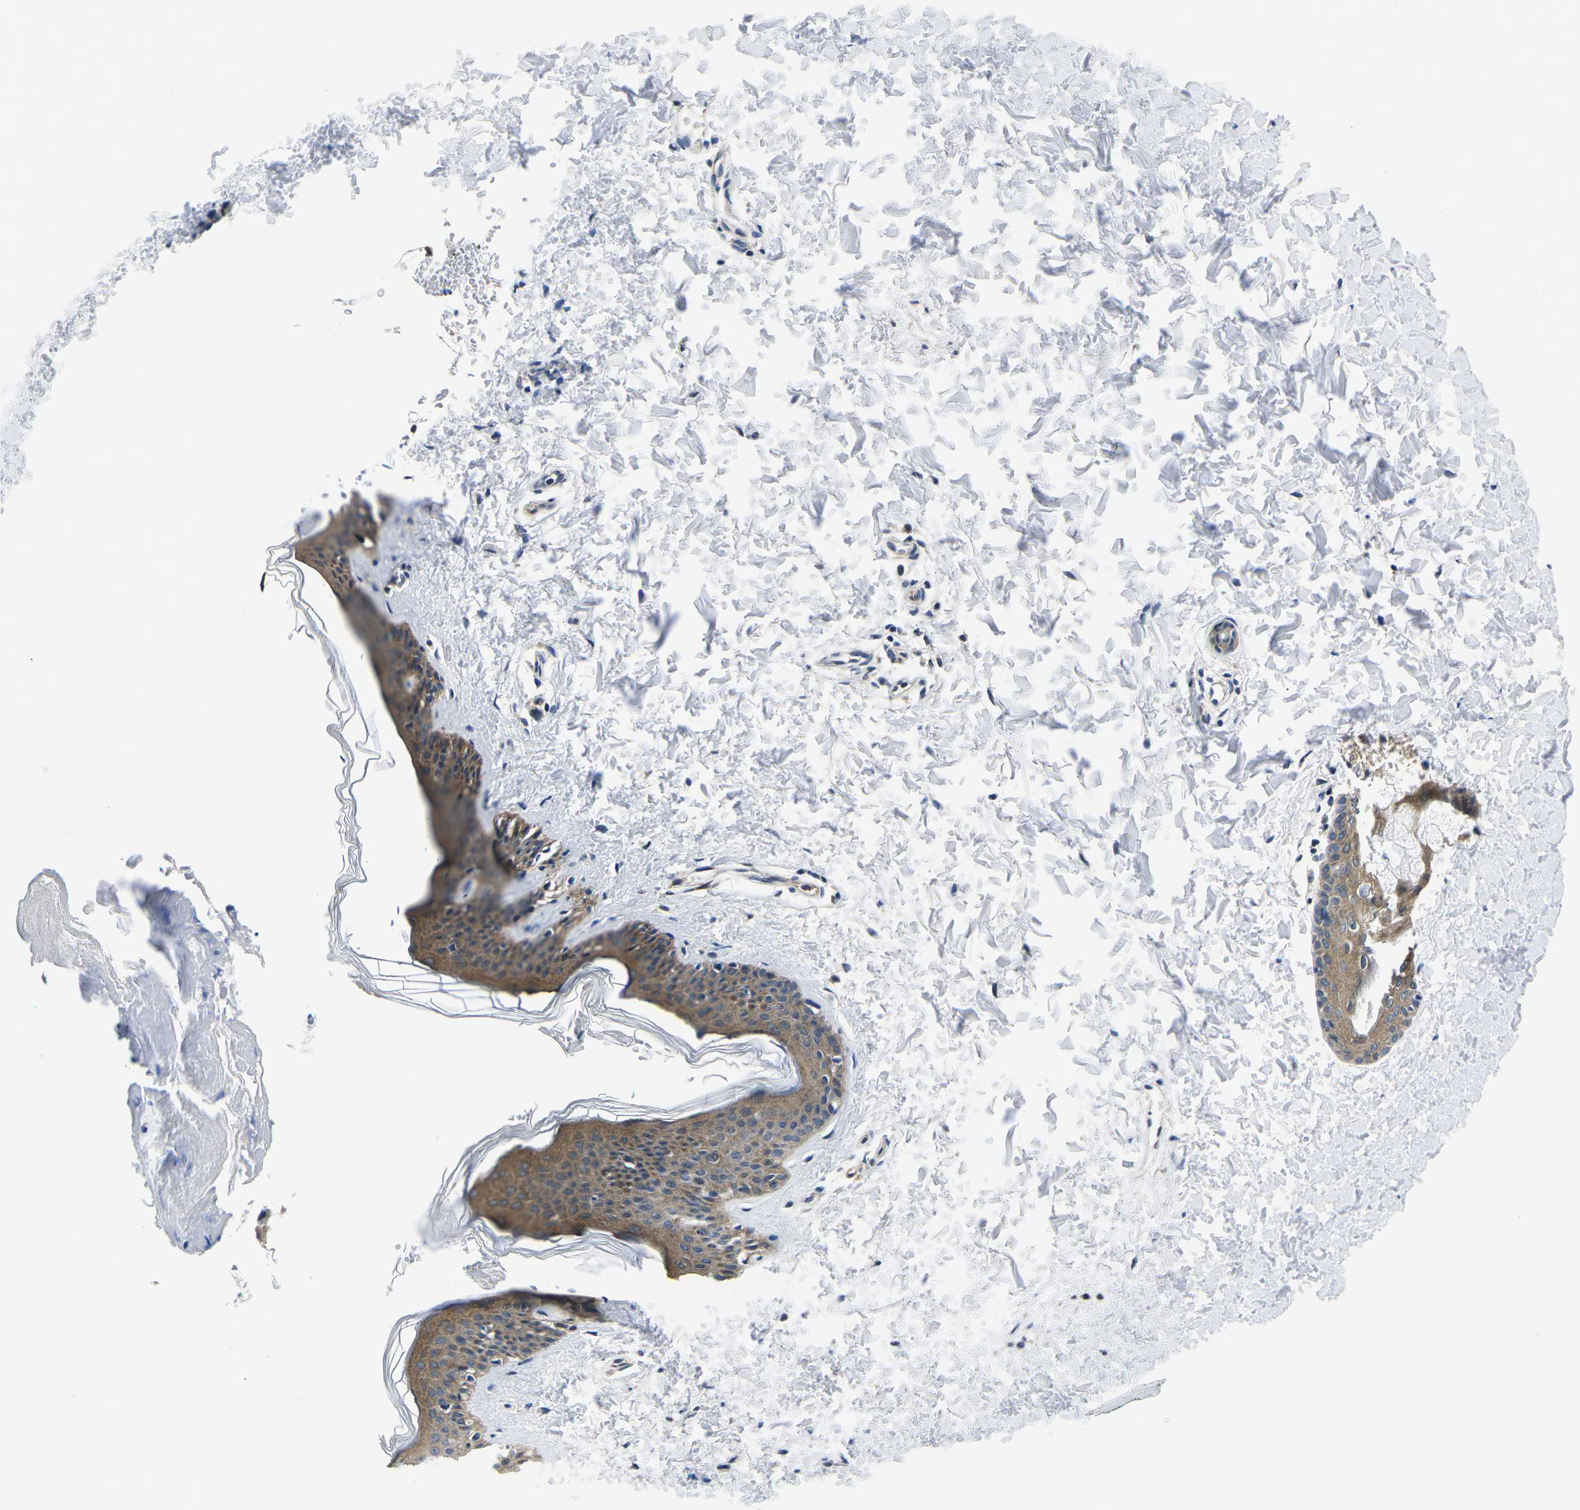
{"staining": {"intensity": "negative", "quantity": "none", "location": "none"}, "tissue": "skin", "cell_type": "Fibroblasts", "image_type": "normal", "snomed": [{"axis": "morphology", "description": "Normal tissue, NOS"}, {"axis": "topography", "description": "Skin"}], "caption": "An immunohistochemistry image of benign skin is shown. There is no staining in fibroblasts of skin. (DAB (3,3'-diaminobenzidine) IHC with hematoxylin counter stain).", "gene": "GSK3B", "patient": {"sex": "female", "age": 41}}